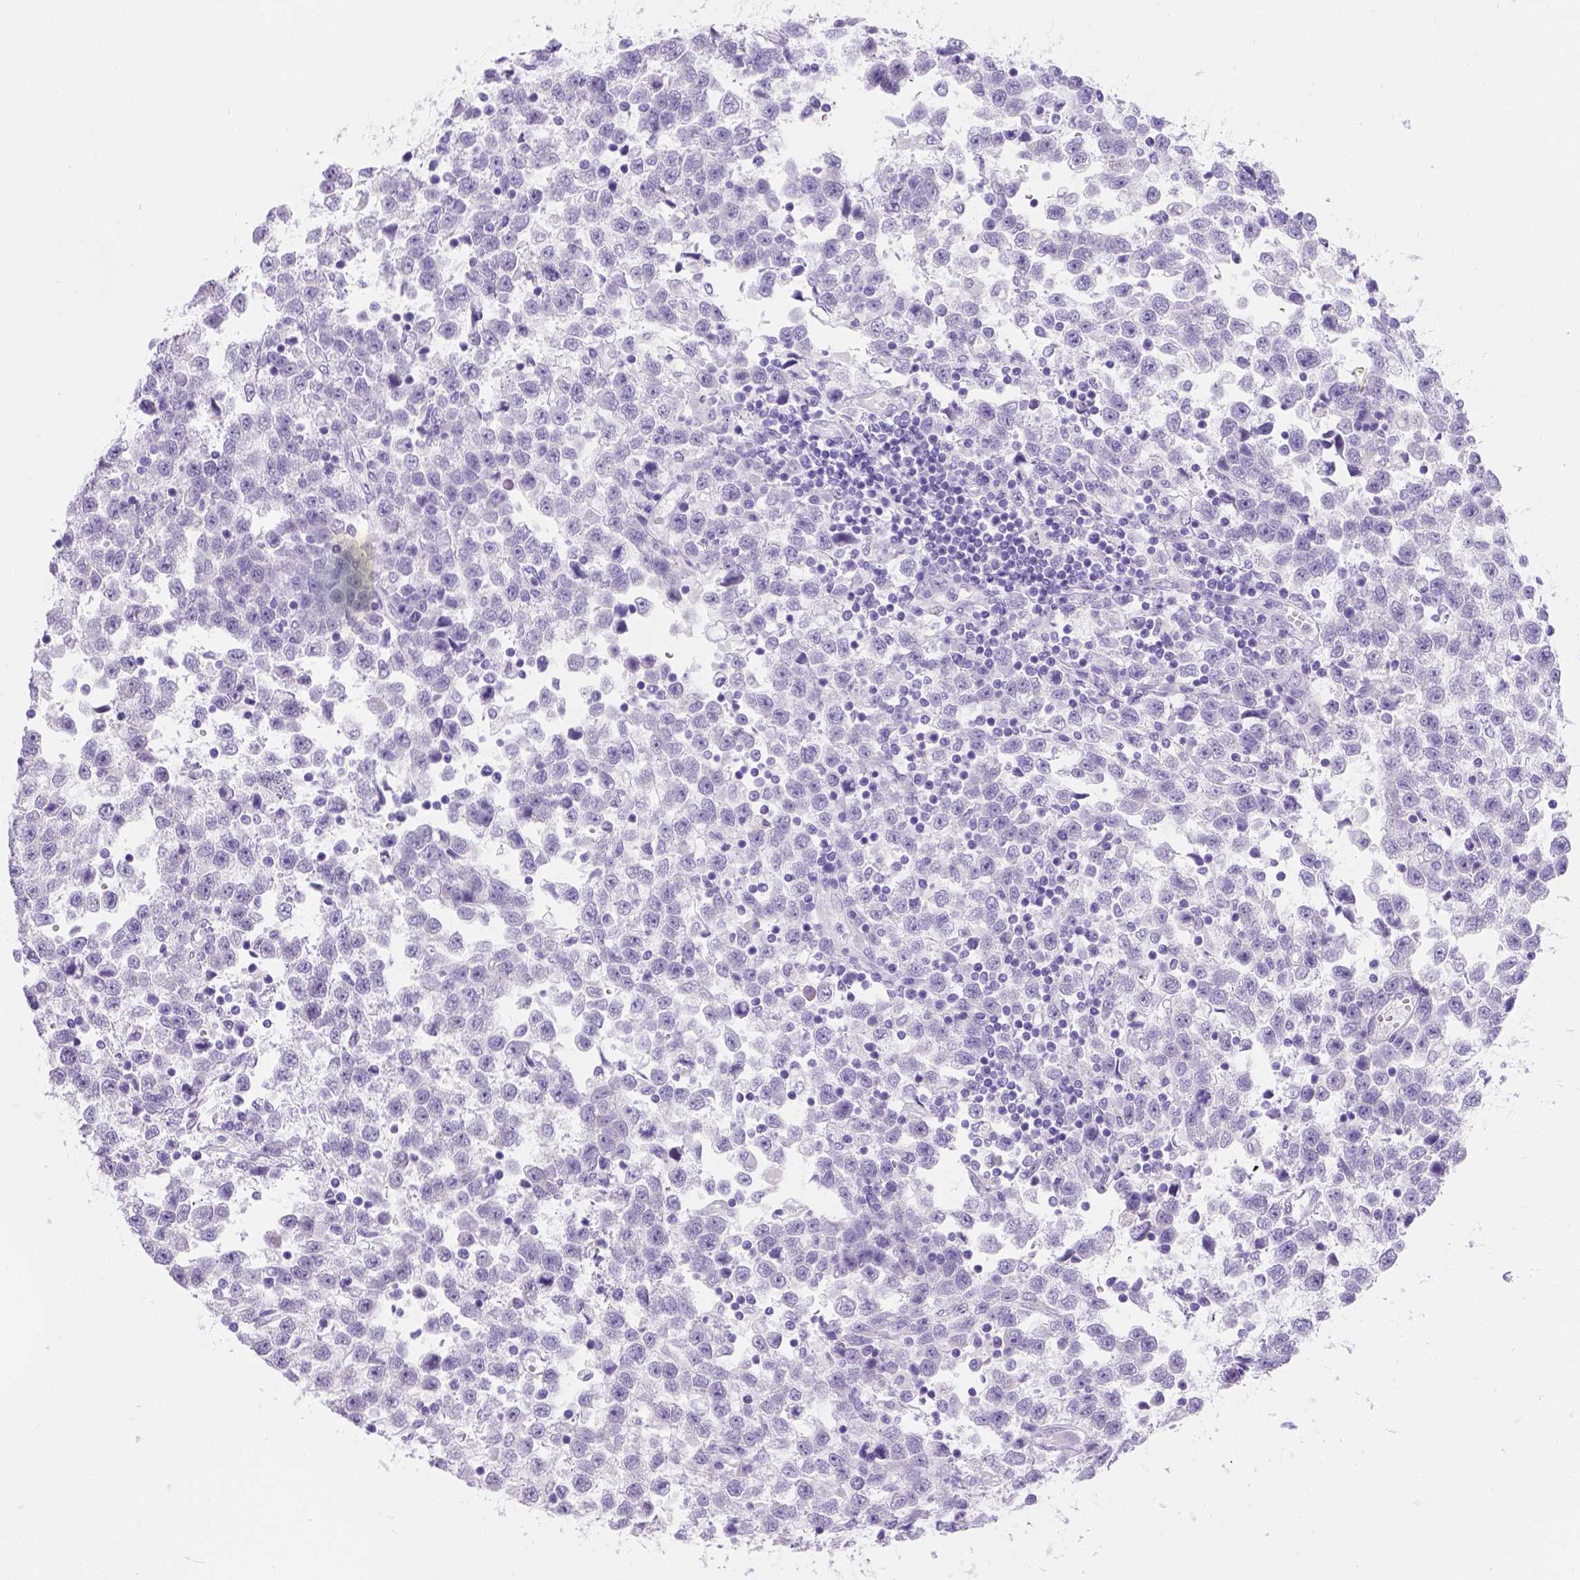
{"staining": {"intensity": "negative", "quantity": "none", "location": "none"}, "tissue": "testis cancer", "cell_type": "Tumor cells", "image_type": "cancer", "snomed": [{"axis": "morphology", "description": "Seminoma, NOS"}, {"axis": "topography", "description": "Testis"}], "caption": "Immunohistochemistry (IHC) of testis cancer (seminoma) reveals no positivity in tumor cells.", "gene": "PHF7", "patient": {"sex": "male", "age": 34}}